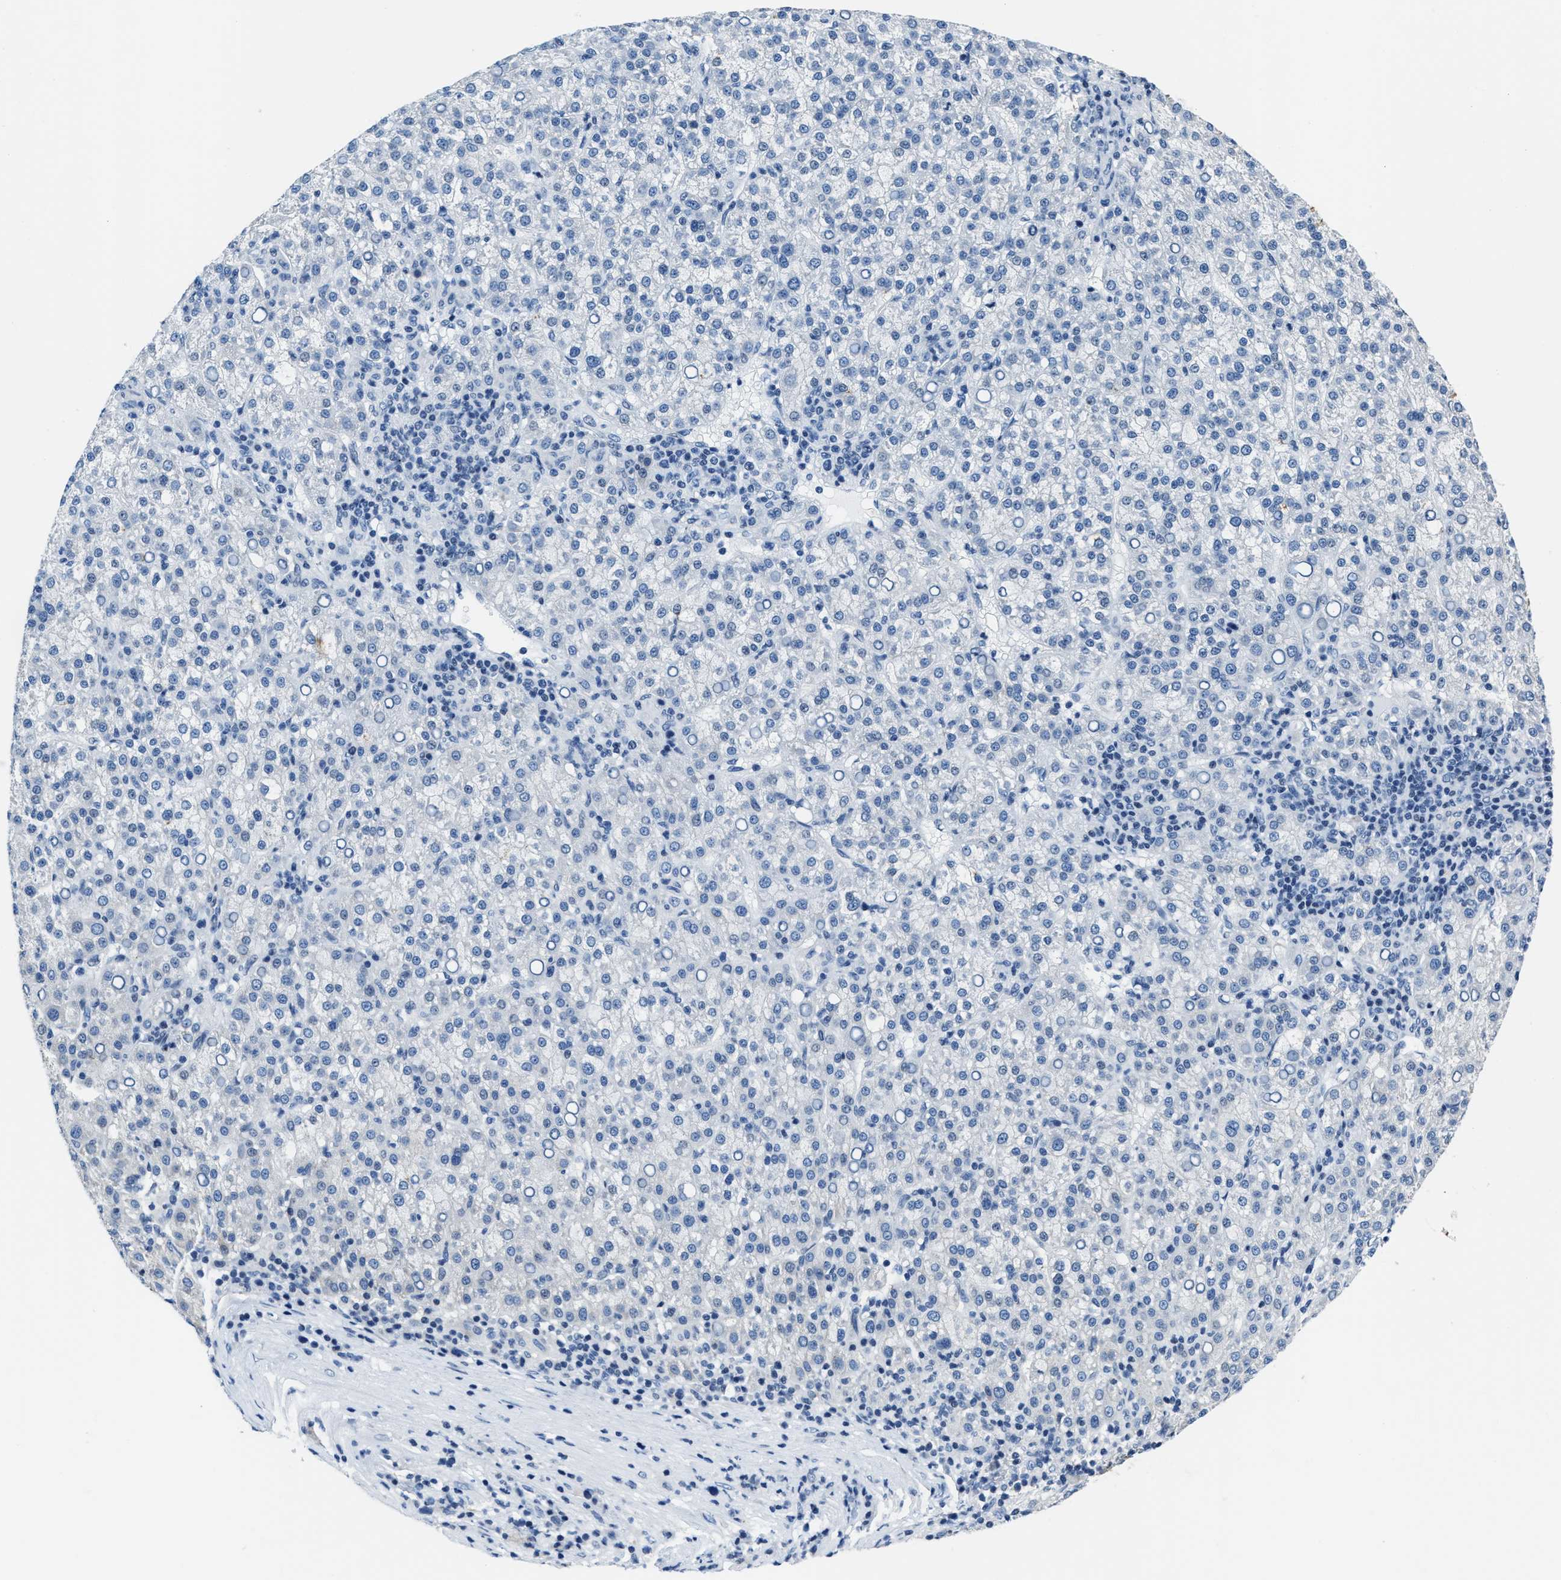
{"staining": {"intensity": "negative", "quantity": "none", "location": "none"}, "tissue": "liver cancer", "cell_type": "Tumor cells", "image_type": "cancer", "snomed": [{"axis": "morphology", "description": "Carcinoma, Hepatocellular, NOS"}, {"axis": "topography", "description": "Liver"}], "caption": "A micrograph of human hepatocellular carcinoma (liver) is negative for staining in tumor cells.", "gene": "ASZ1", "patient": {"sex": "female", "age": 58}}